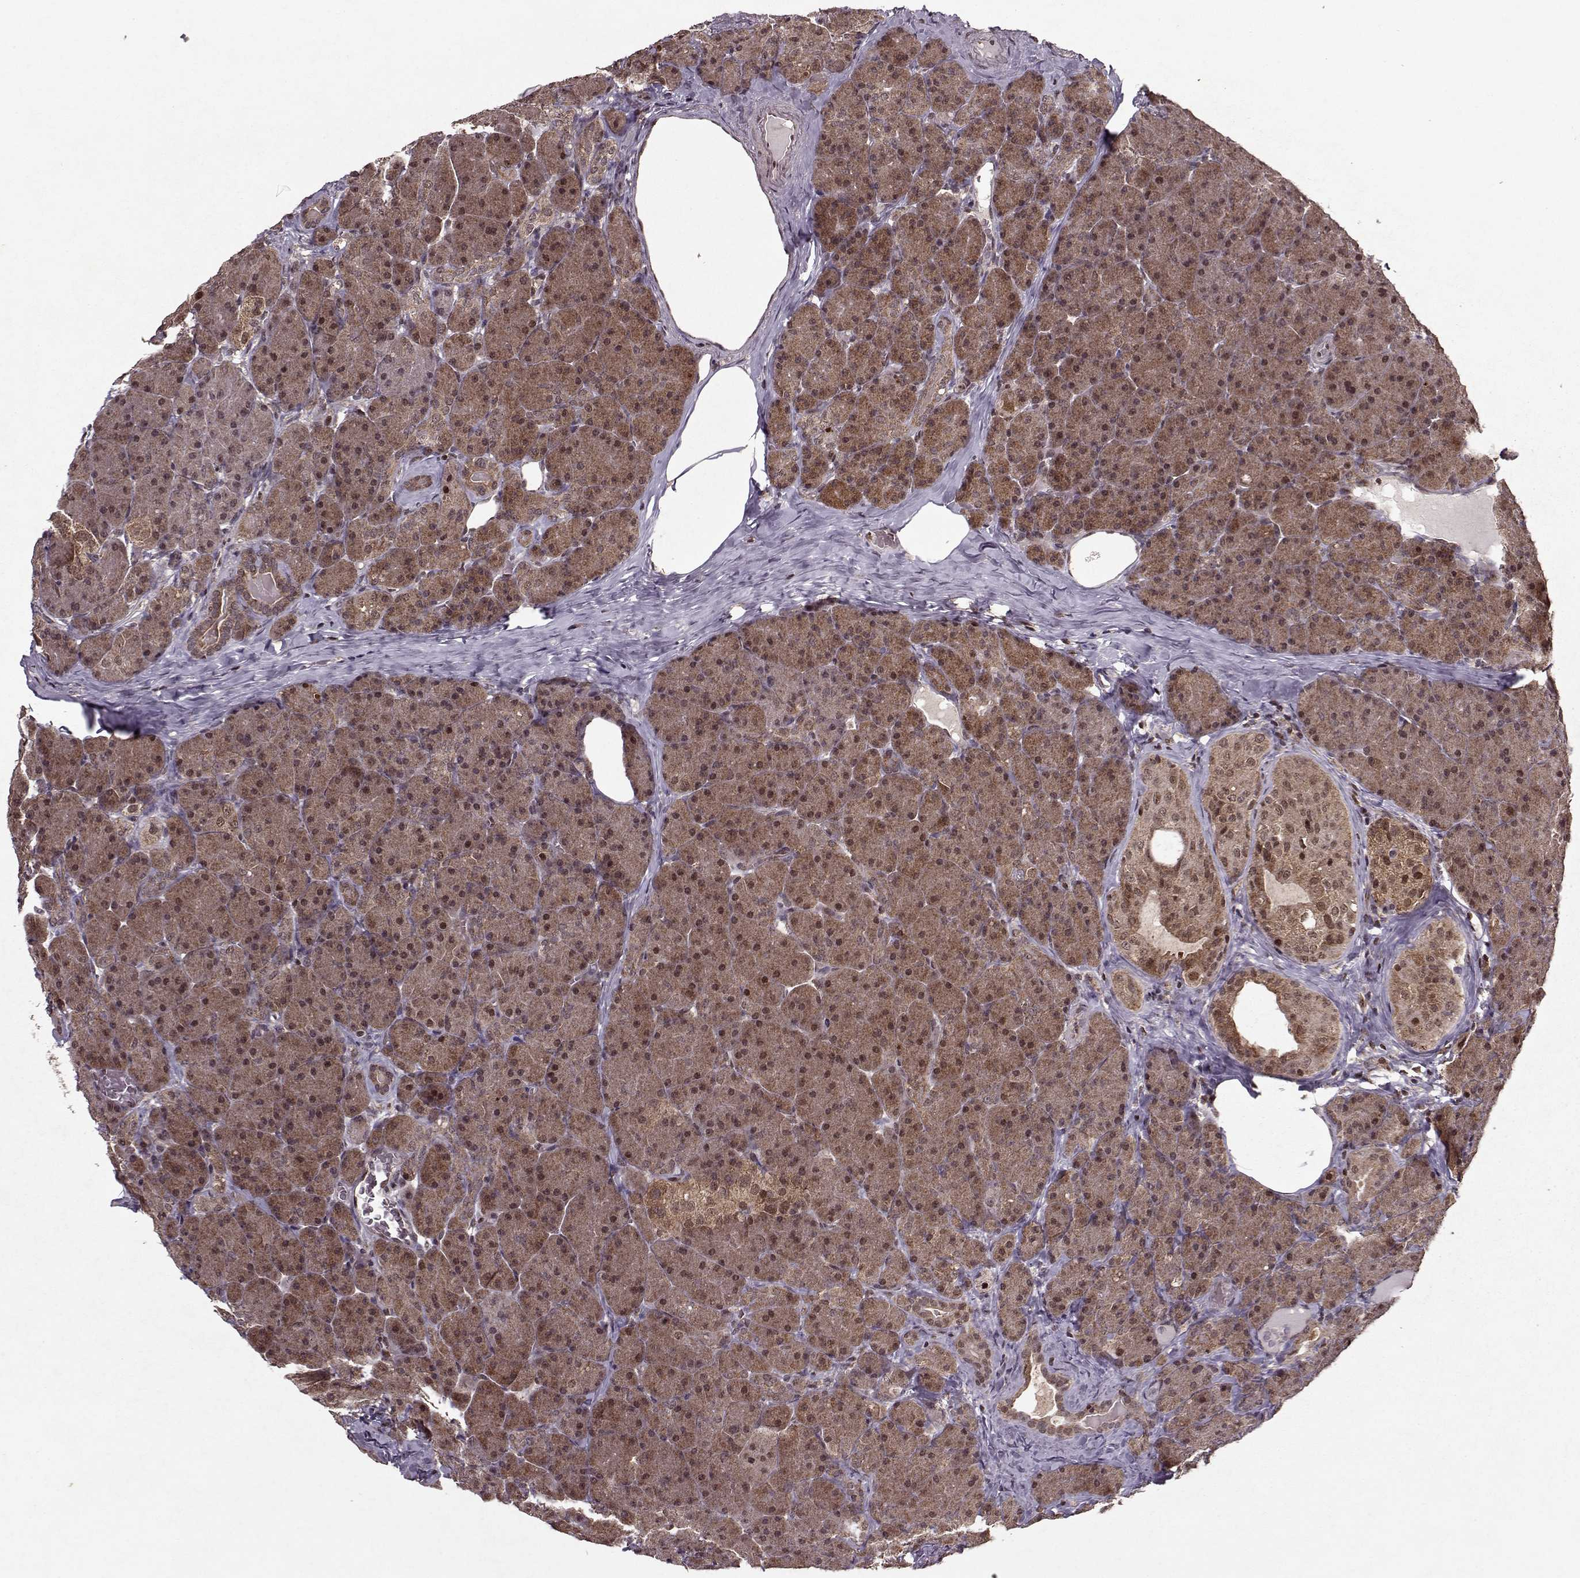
{"staining": {"intensity": "strong", "quantity": ">75%", "location": "cytoplasmic/membranous"}, "tissue": "pancreas", "cell_type": "Exocrine glandular cells", "image_type": "normal", "snomed": [{"axis": "morphology", "description": "Normal tissue, NOS"}, {"axis": "topography", "description": "Pancreas"}], "caption": "Protein expression analysis of benign human pancreas reveals strong cytoplasmic/membranous staining in about >75% of exocrine glandular cells. (IHC, brightfield microscopy, high magnification).", "gene": "PSMA7", "patient": {"sex": "male", "age": 57}}